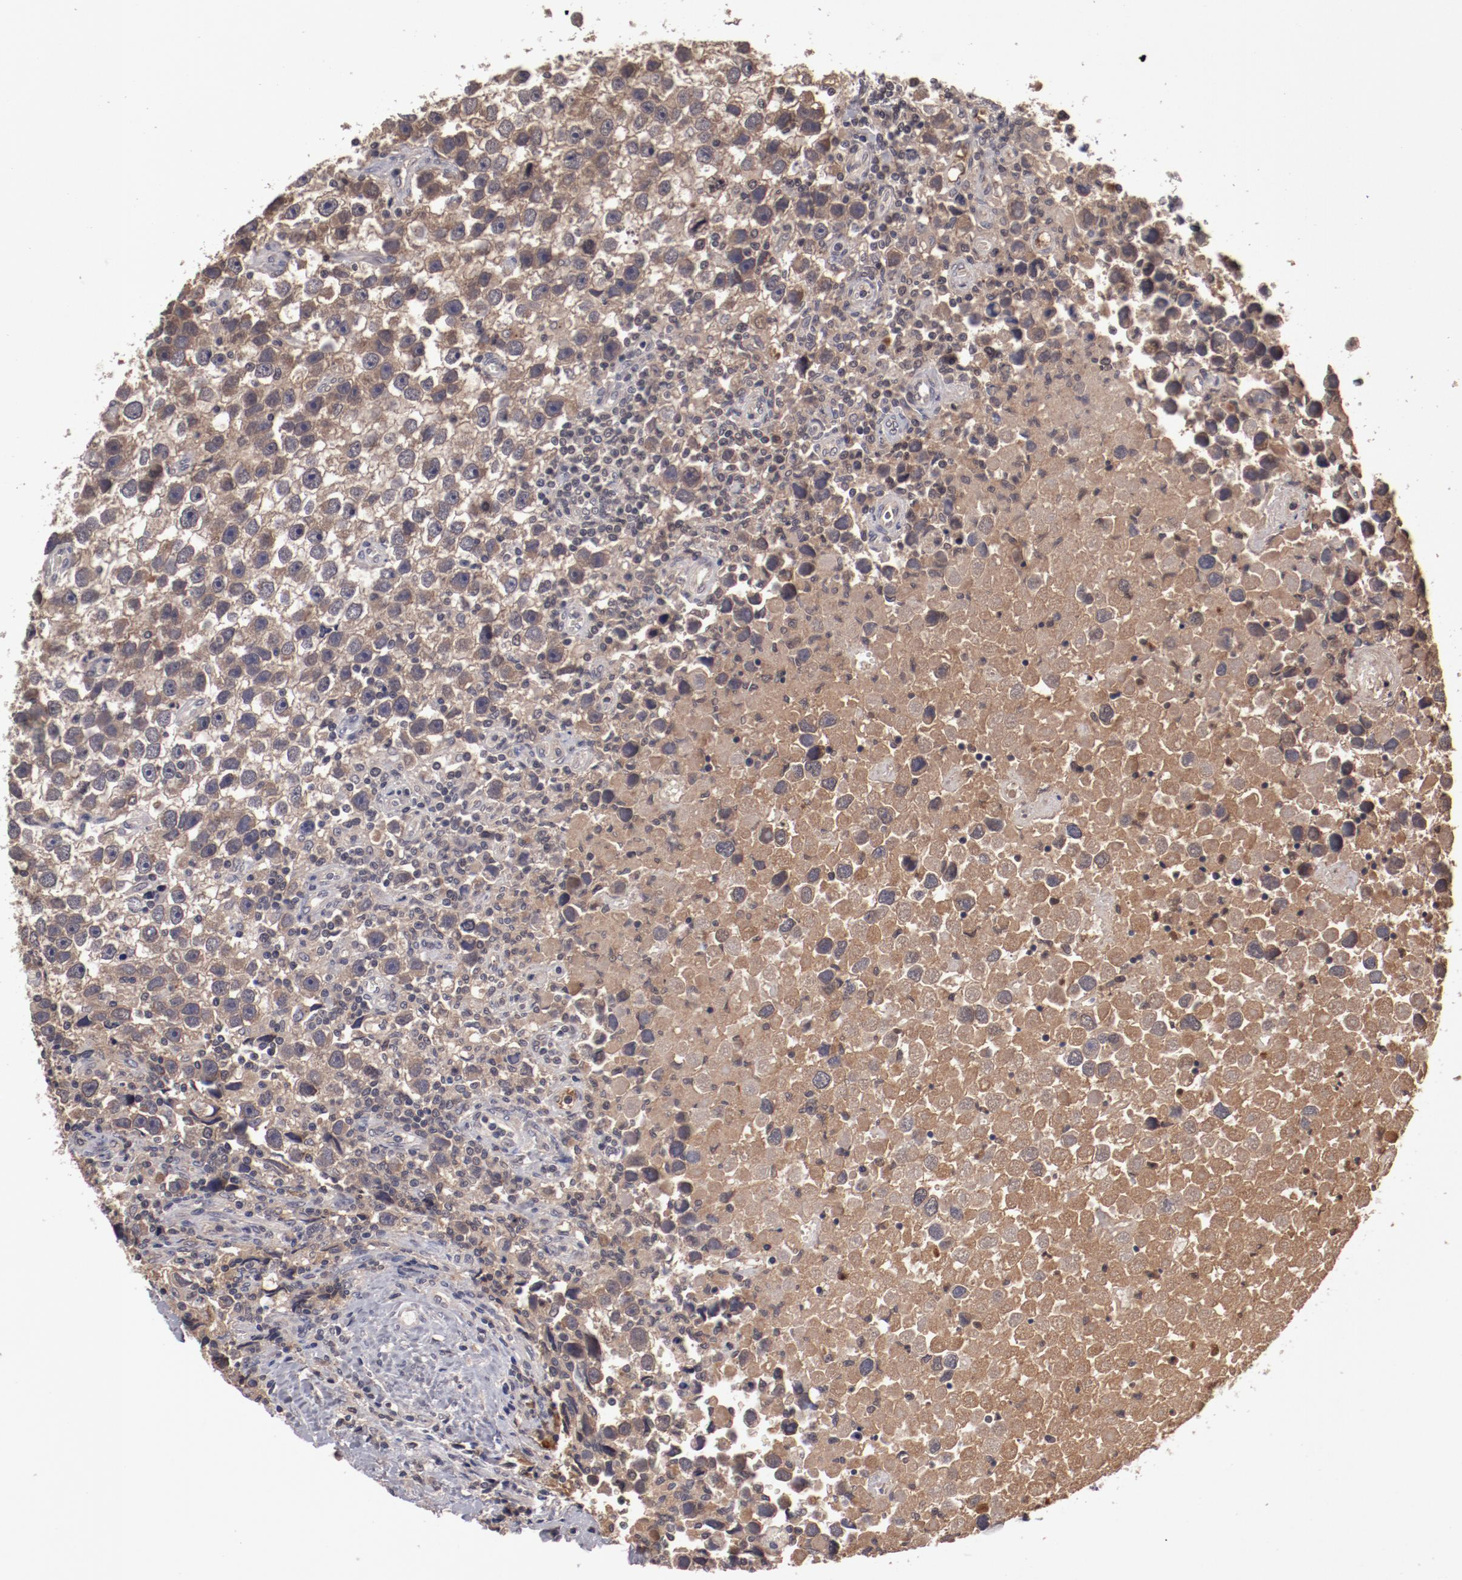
{"staining": {"intensity": "moderate", "quantity": ">75%", "location": "cytoplasmic/membranous"}, "tissue": "testis cancer", "cell_type": "Tumor cells", "image_type": "cancer", "snomed": [{"axis": "morphology", "description": "Seminoma, NOS"}, {"axis": "topography", "description": "Testis"}], "caption": "Immunohistochemistry staining of testis cancer, which displays medium levels of moderate cytoplasmic/membranous staining in about >75% of tumor cells indicating moderate cytoplasmic/membranous protein positivity. The staining was performed using DAB (3,3'-diaminobenzidine) (brown) for protein detection and nuclei were counterstained in hematoxylin (blue).", "gene": "CP", "patient": {"sex": "male", "age": 43}}